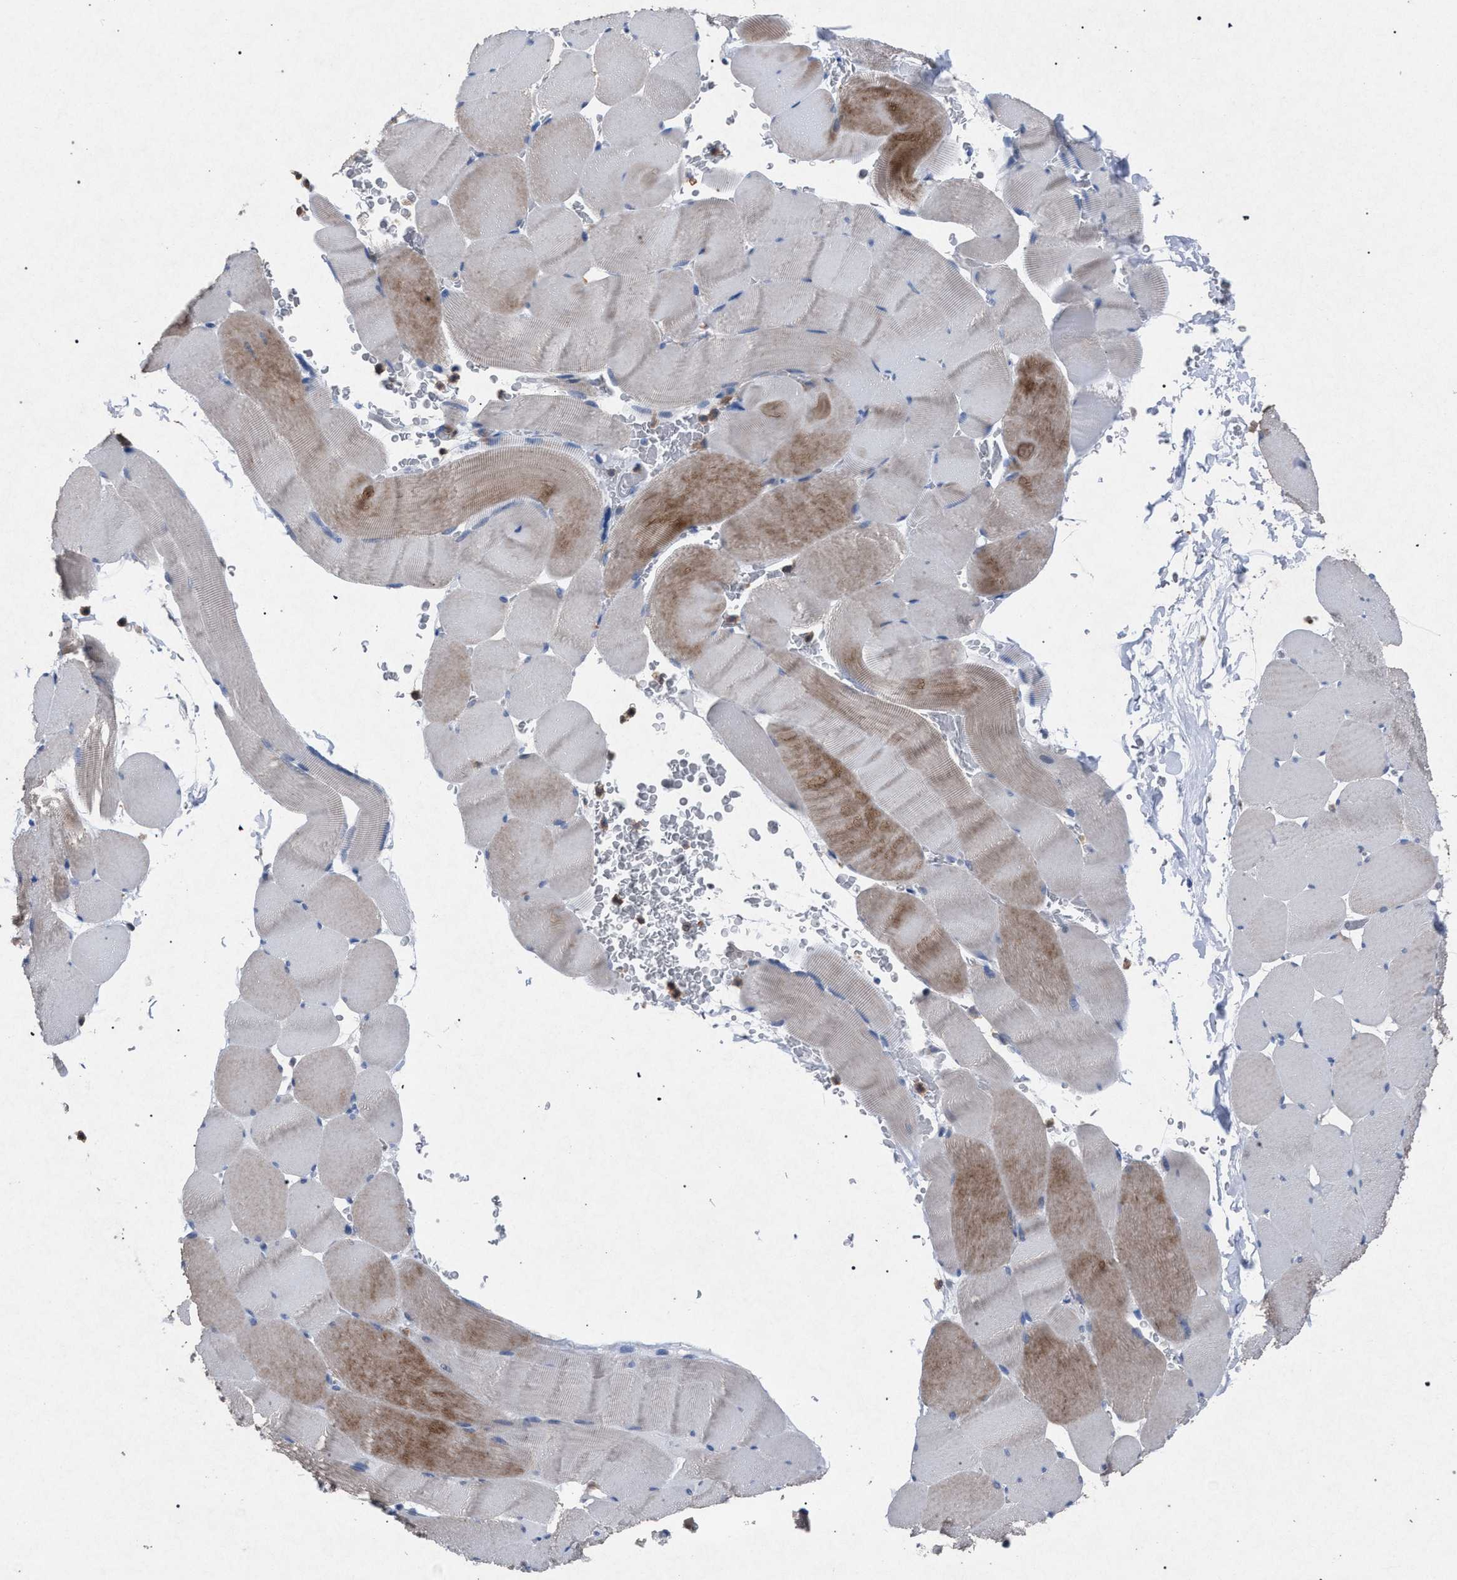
{"staining": {"intensity": "weak", "quantity": "25%-75%", "location": "cytoplasmic/membranous"}, "tissue": "skeletal muscle", "cell_type": "Myocytes", "image_type": "normal", "snomed": [{"axis": "morphology", "description": "Normal tissue, NOS"}, {"axis": "topography", "description": "Skeletal muscle"}], "caption": "IHC image of benign skeletal muscle: skeletal muscle stained using IHC demonstrates low levels of weak protein expression localized specifically in the cytoplasmic/membranous of myocytes, appearing as a cytoplasmic/membranous brown color.", "gene": "HSD17B4", "patient": {"sex": "male", "age": 62}}